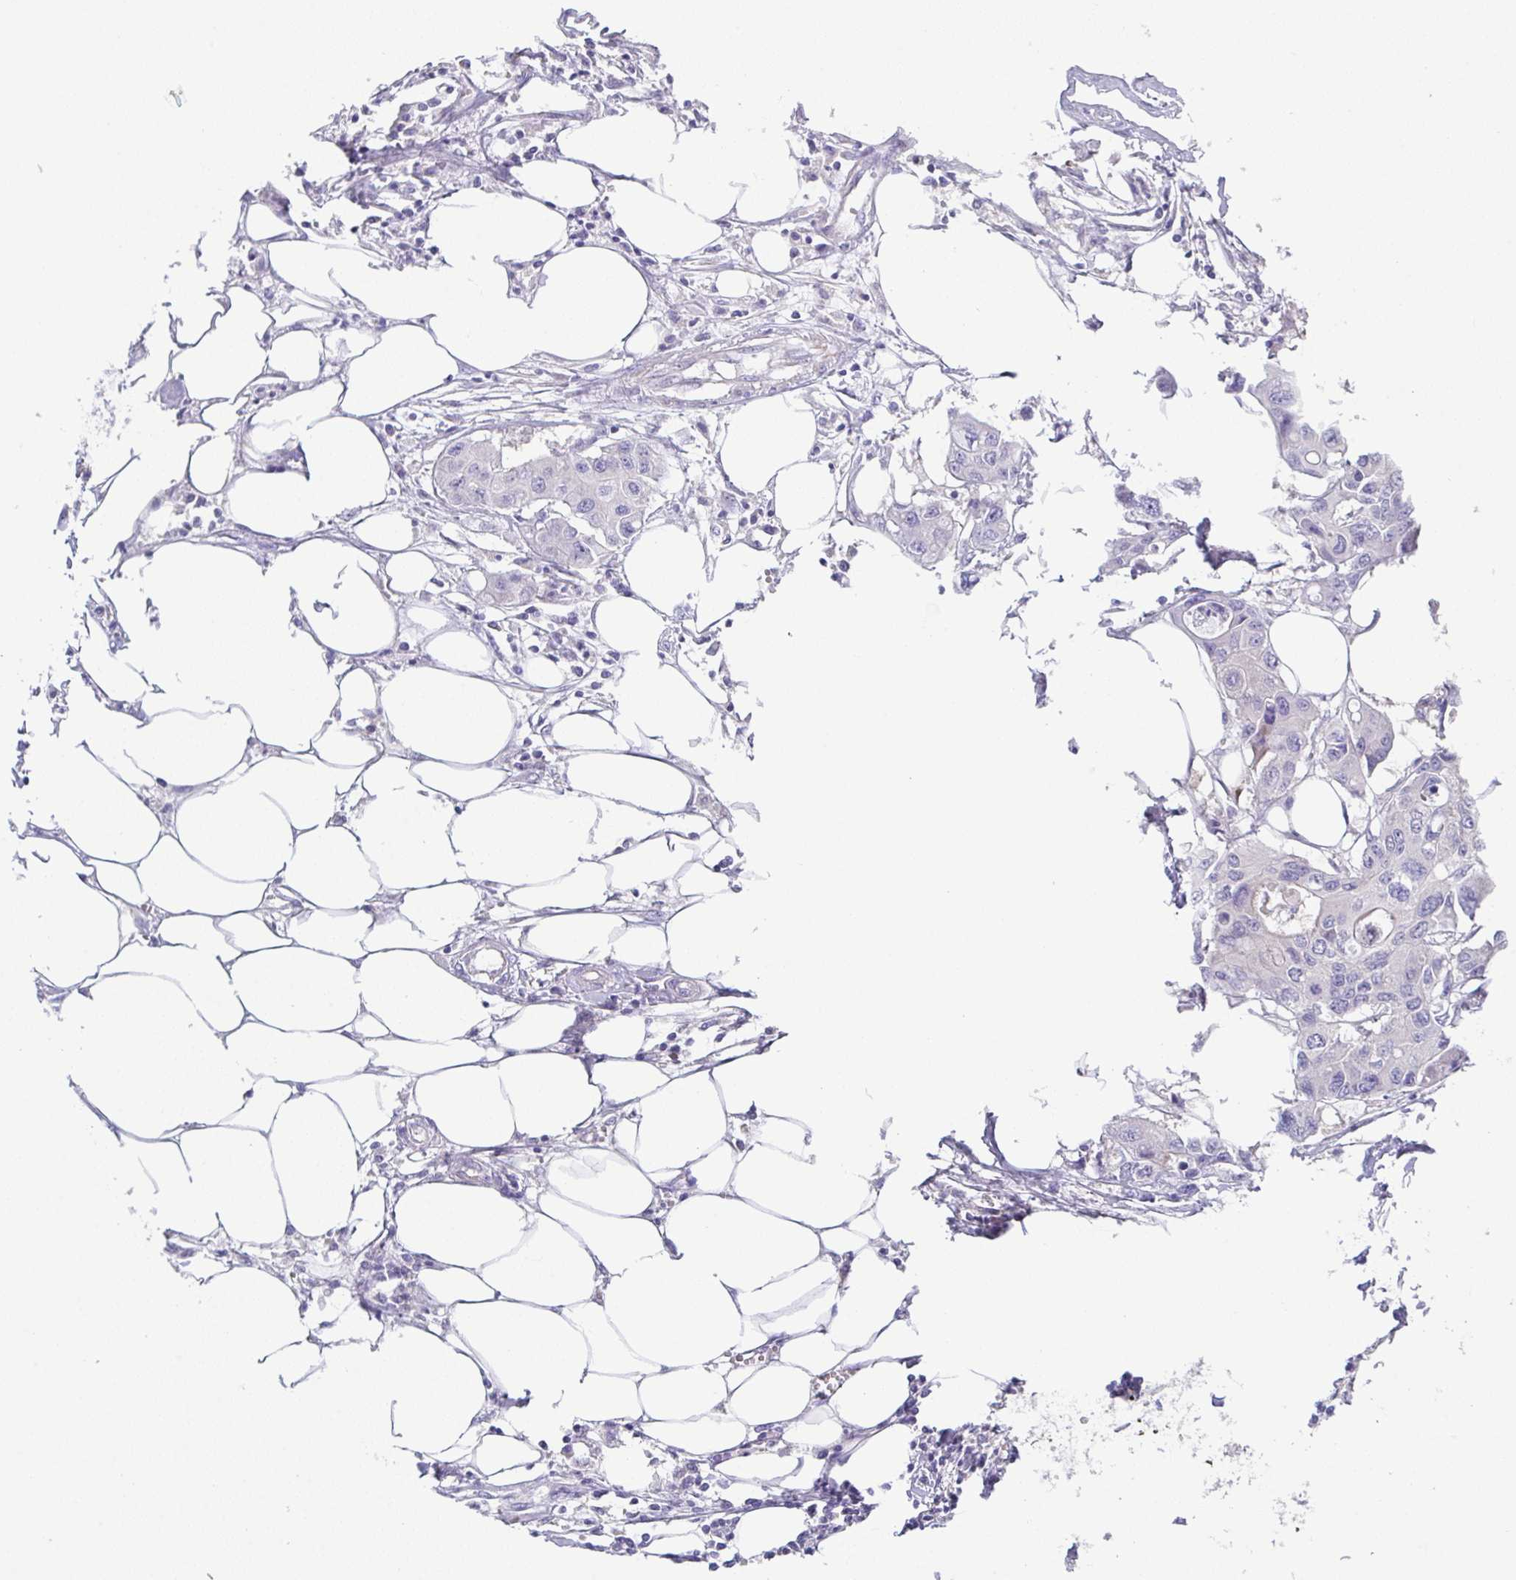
{"staining": {"intensity": "negative", "quantity": "none", "location": "none"}, "tissue": "colorectal cancer", "cell_type": "Tumor cells", "image_type": "cancer", "snomed": [{"axis": "morphology", "description": "Adenocarcinoma, NOS"}, {"axis": "topography", "description": "Colon"}], "caption": "Tumor cells show no significant positivity in adenocarcinoma (colorectal). The staining is performed using DAB brown chromogen with nuclei counter-stained in using hematoxylin.", "gene": "CFAP97D1", "patient": {"sex": "male", "age": 77}}